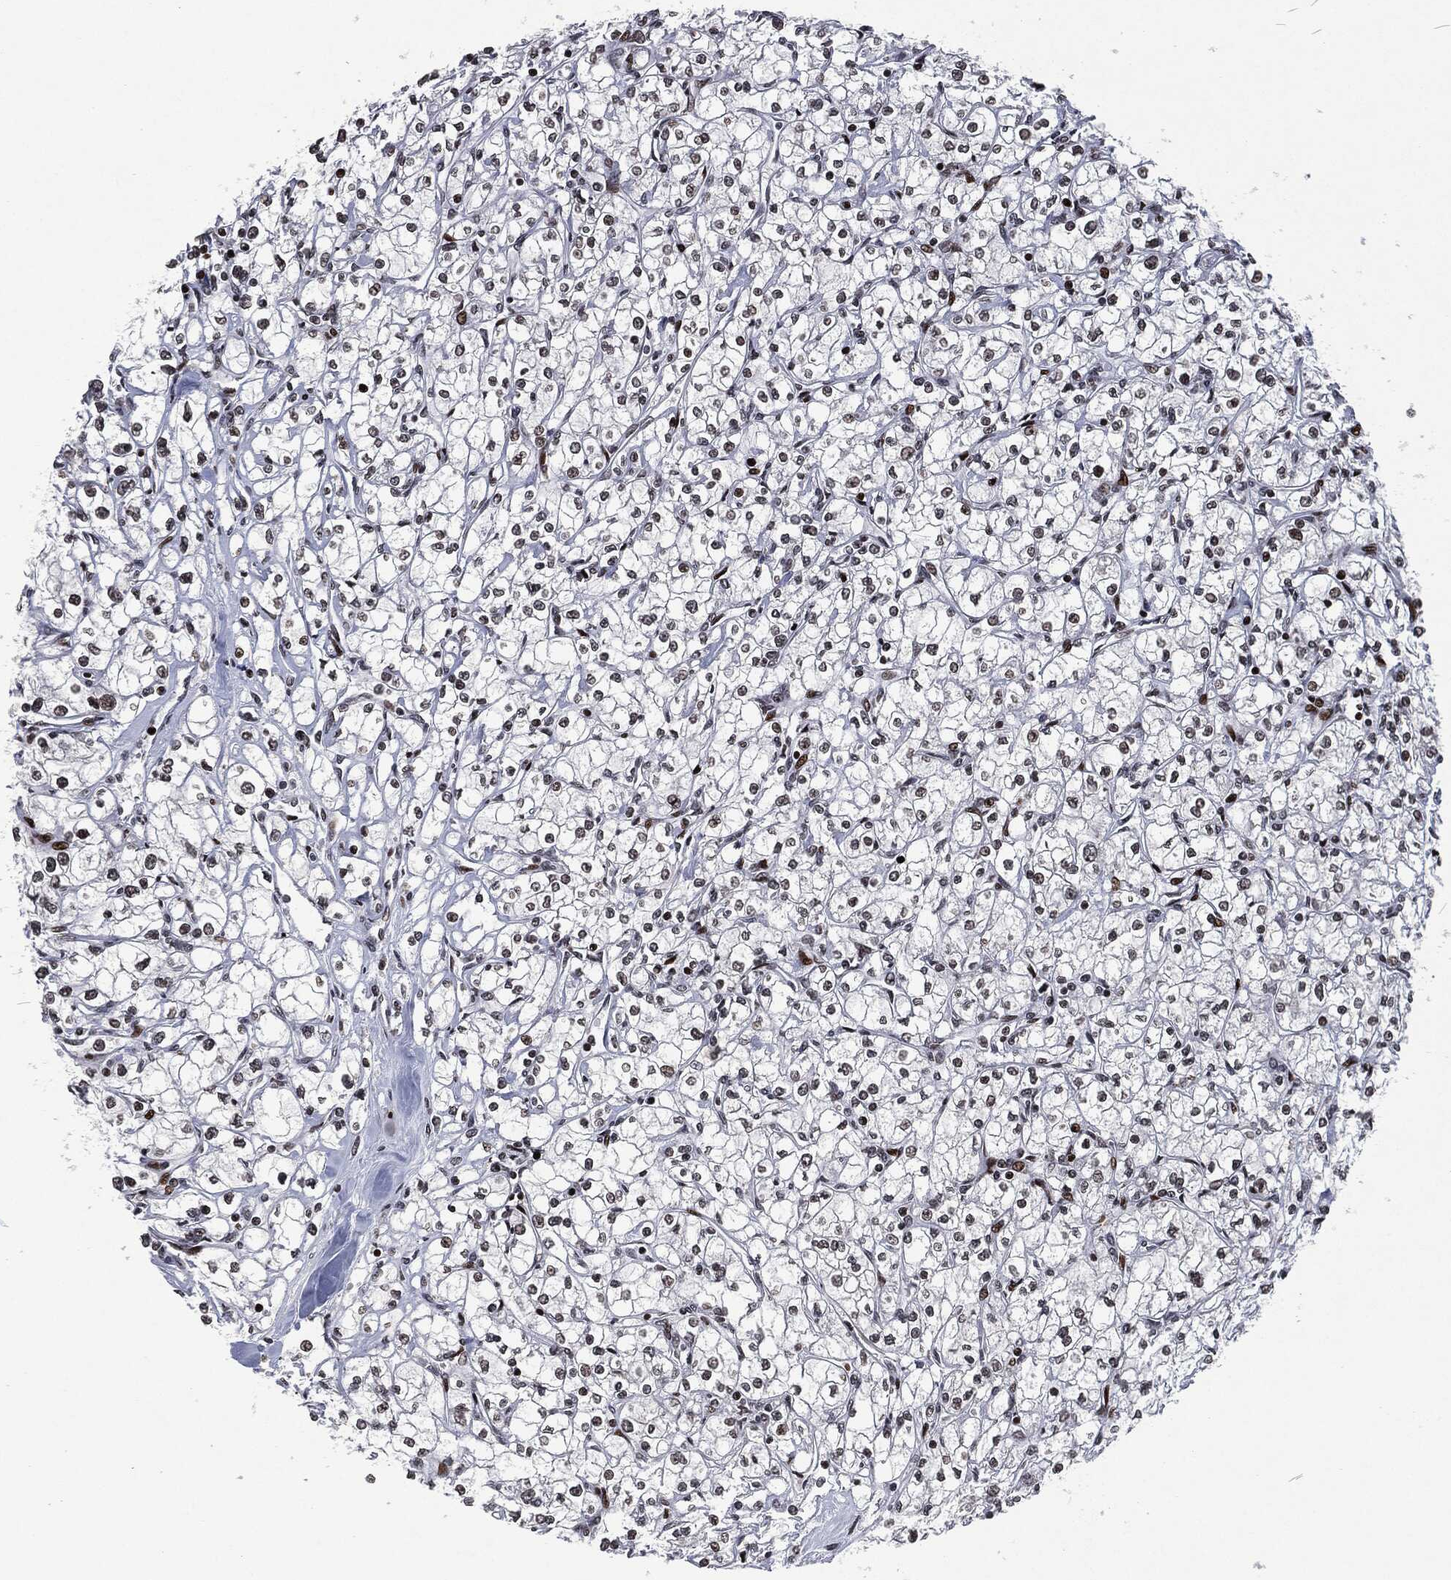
{"staining": {"intensity": "negative", "quantity": "none", "location": "none"}, "tissue": "renal cancer", "cell_type": "Tumor cells", "image_type": "cancer", "snomed": [{"axis": "morphology", "description": "Adenocarcinoma, NOS"}, {"axis": "topography", "description": "Kidney"}], "caption": "This micrograph is of renal cancer (adenocarcinoma) stained with IHC to label a protein in brown with the nuclei are counter-stained blue. There is no staining in tumor cells.", "gene": "EGFR", "patient": {"sex": "male", "age": 67}}